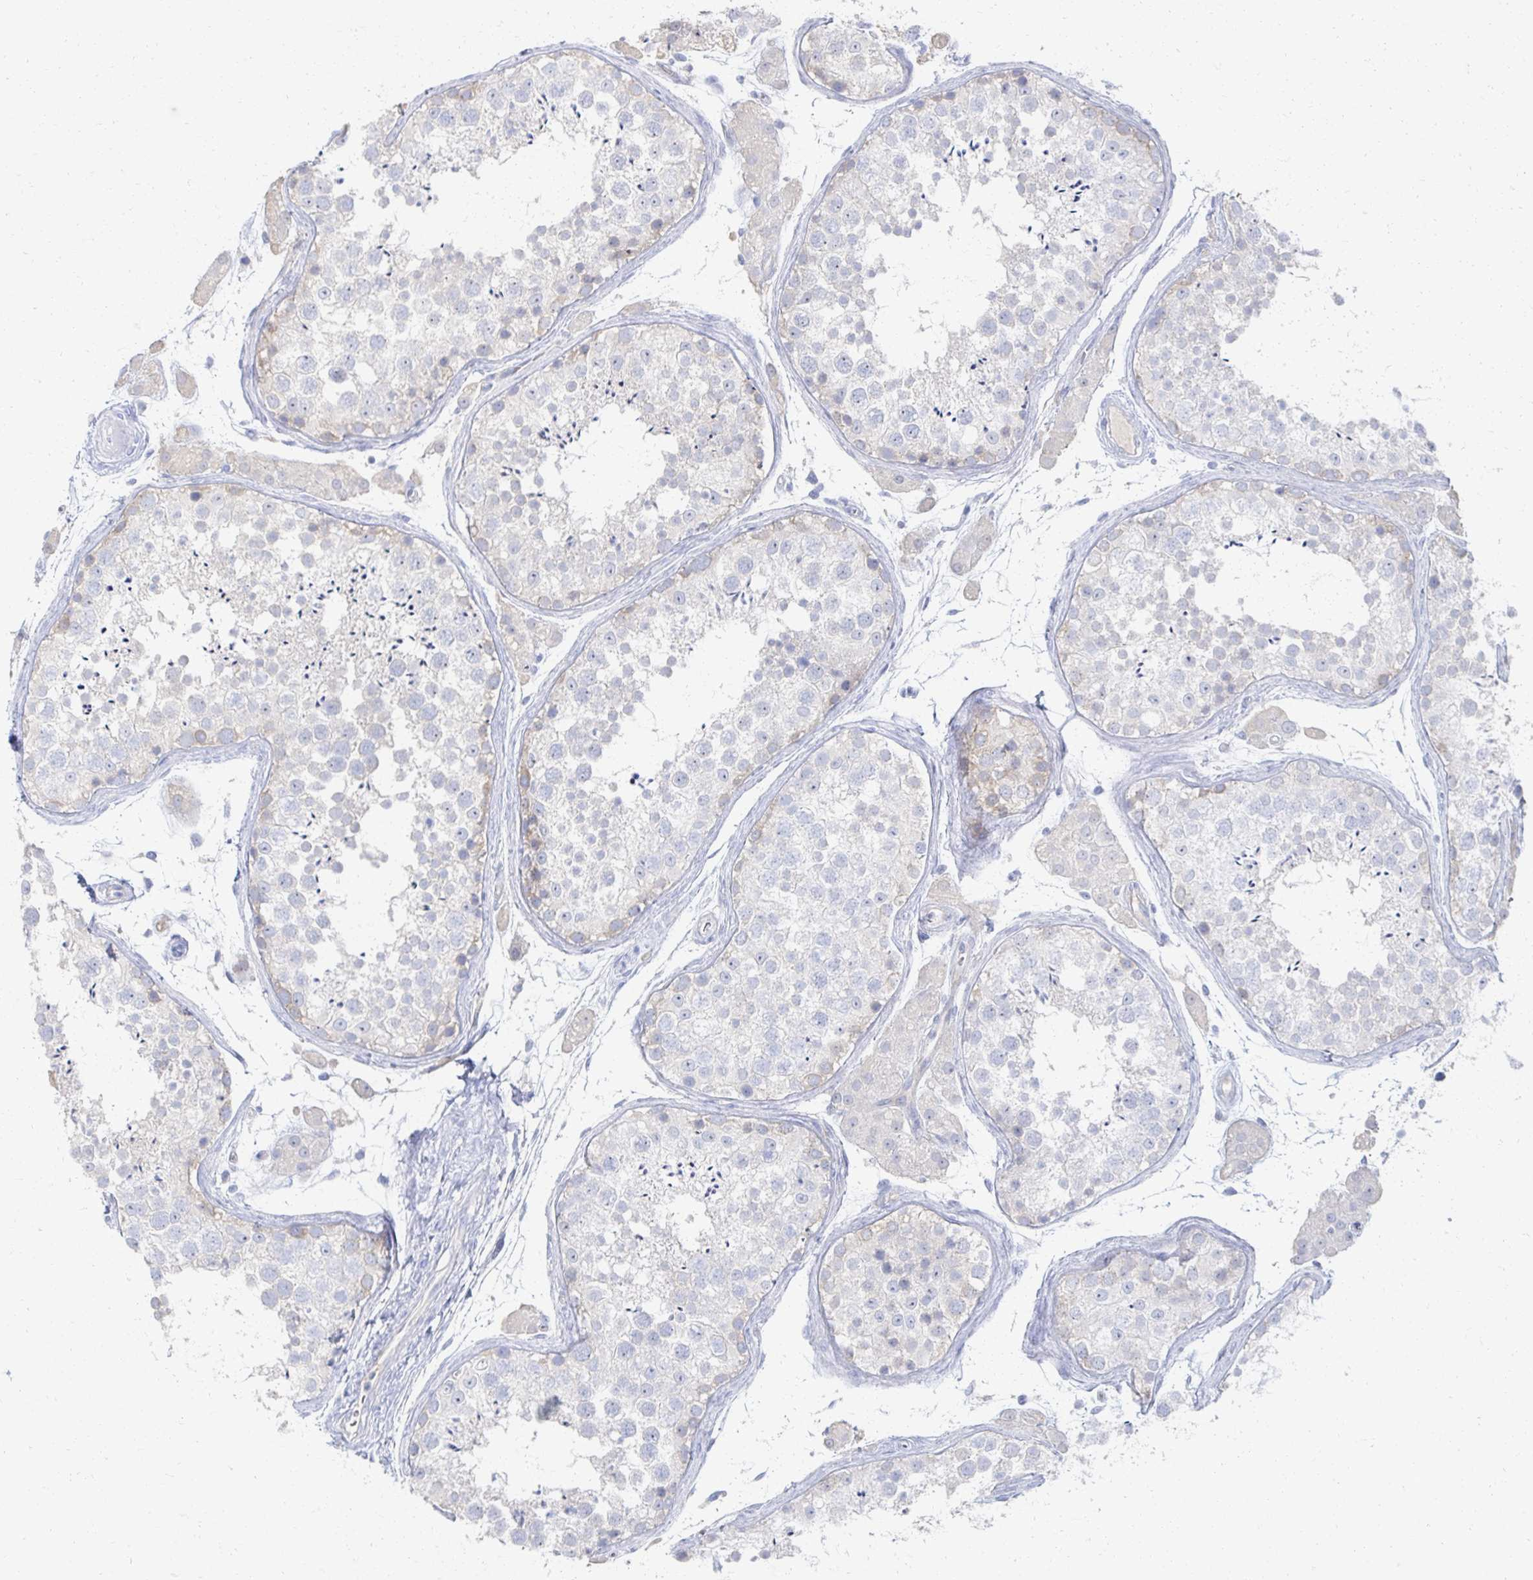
{"staining": {"intensity": "weak", "quantity": "<25%", "location": "cytoplasmic/membranous"}, "tissue": "testis", "cell_type": "Cells in seminiferous ducts", "image_type": "normal", "snomed": [{"axis": "morphology", "description": "Normal tissue, NOS"}, {"axis": "topography", "description": "Testis"}], "caption": "High magnification brightfield microscopy of normal testis stained with DAB (3,3'-diaminobenzidine) (brown) and counterstained with hematoxylin (blue): cells in seminiferous ducts show no significant staining.", "gene": "PRR20A", "patient": {"sex": "male", "age": 41}}